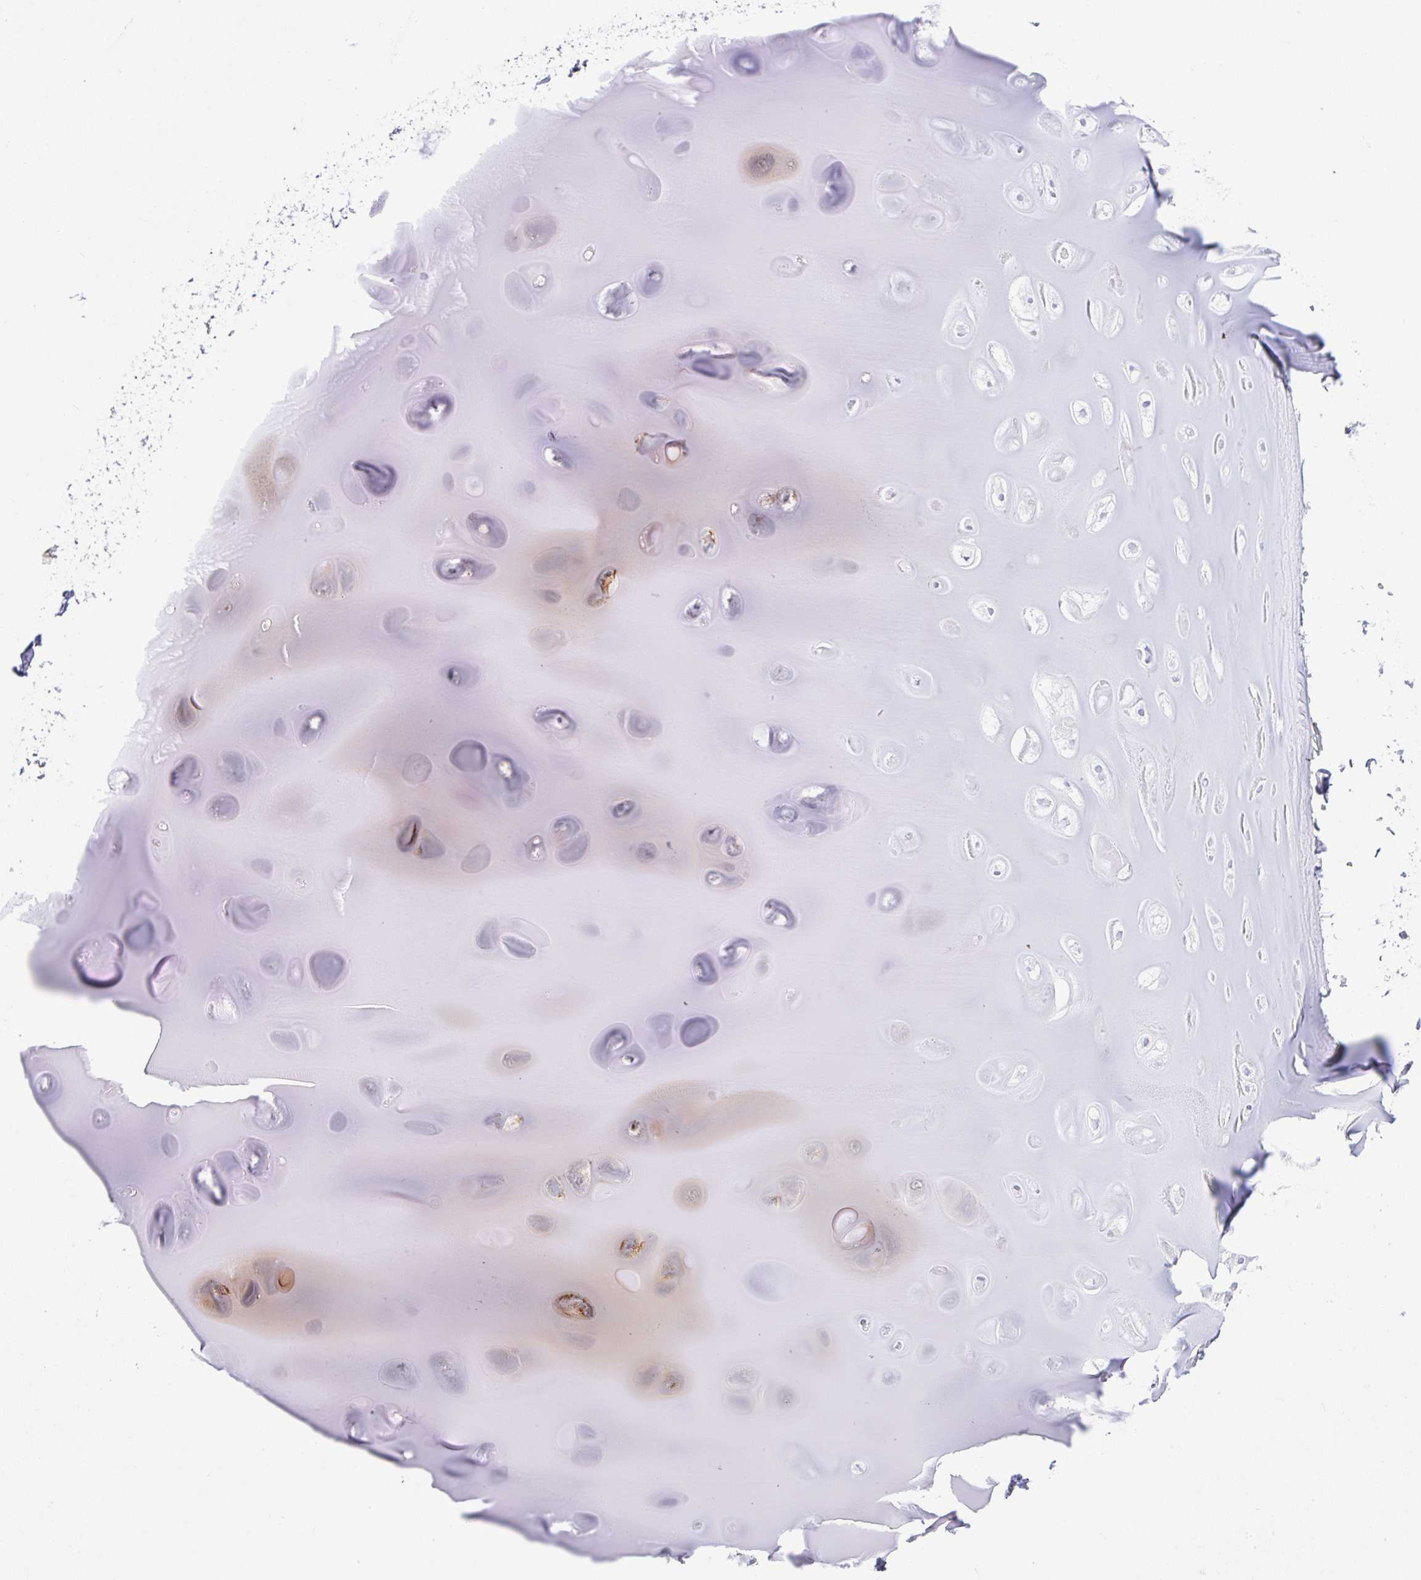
{"staining": {"intensity": "moderate", "quantity": "<25%", "location": "cytoplasmic/membranous"}, "tissue": "soft tissue", "cell_type": "Chondrocytes", "image_type": "normal", "snomed": [{"axis": "morphology", "description": "Normal tissue, NOS"}, {"axis": "topography", "description": "Cartilage tissue"}], "caption": "High-power microscopy captured an immunohistochemistry (IHC) histopathology image of unremarkable soft tissue, revealing moderate cytoplasmic/membranous positivity in about <25% of chondrocytes.", "gene": "FIGNL1", "patient": {"sex": "male", "age": 57}}